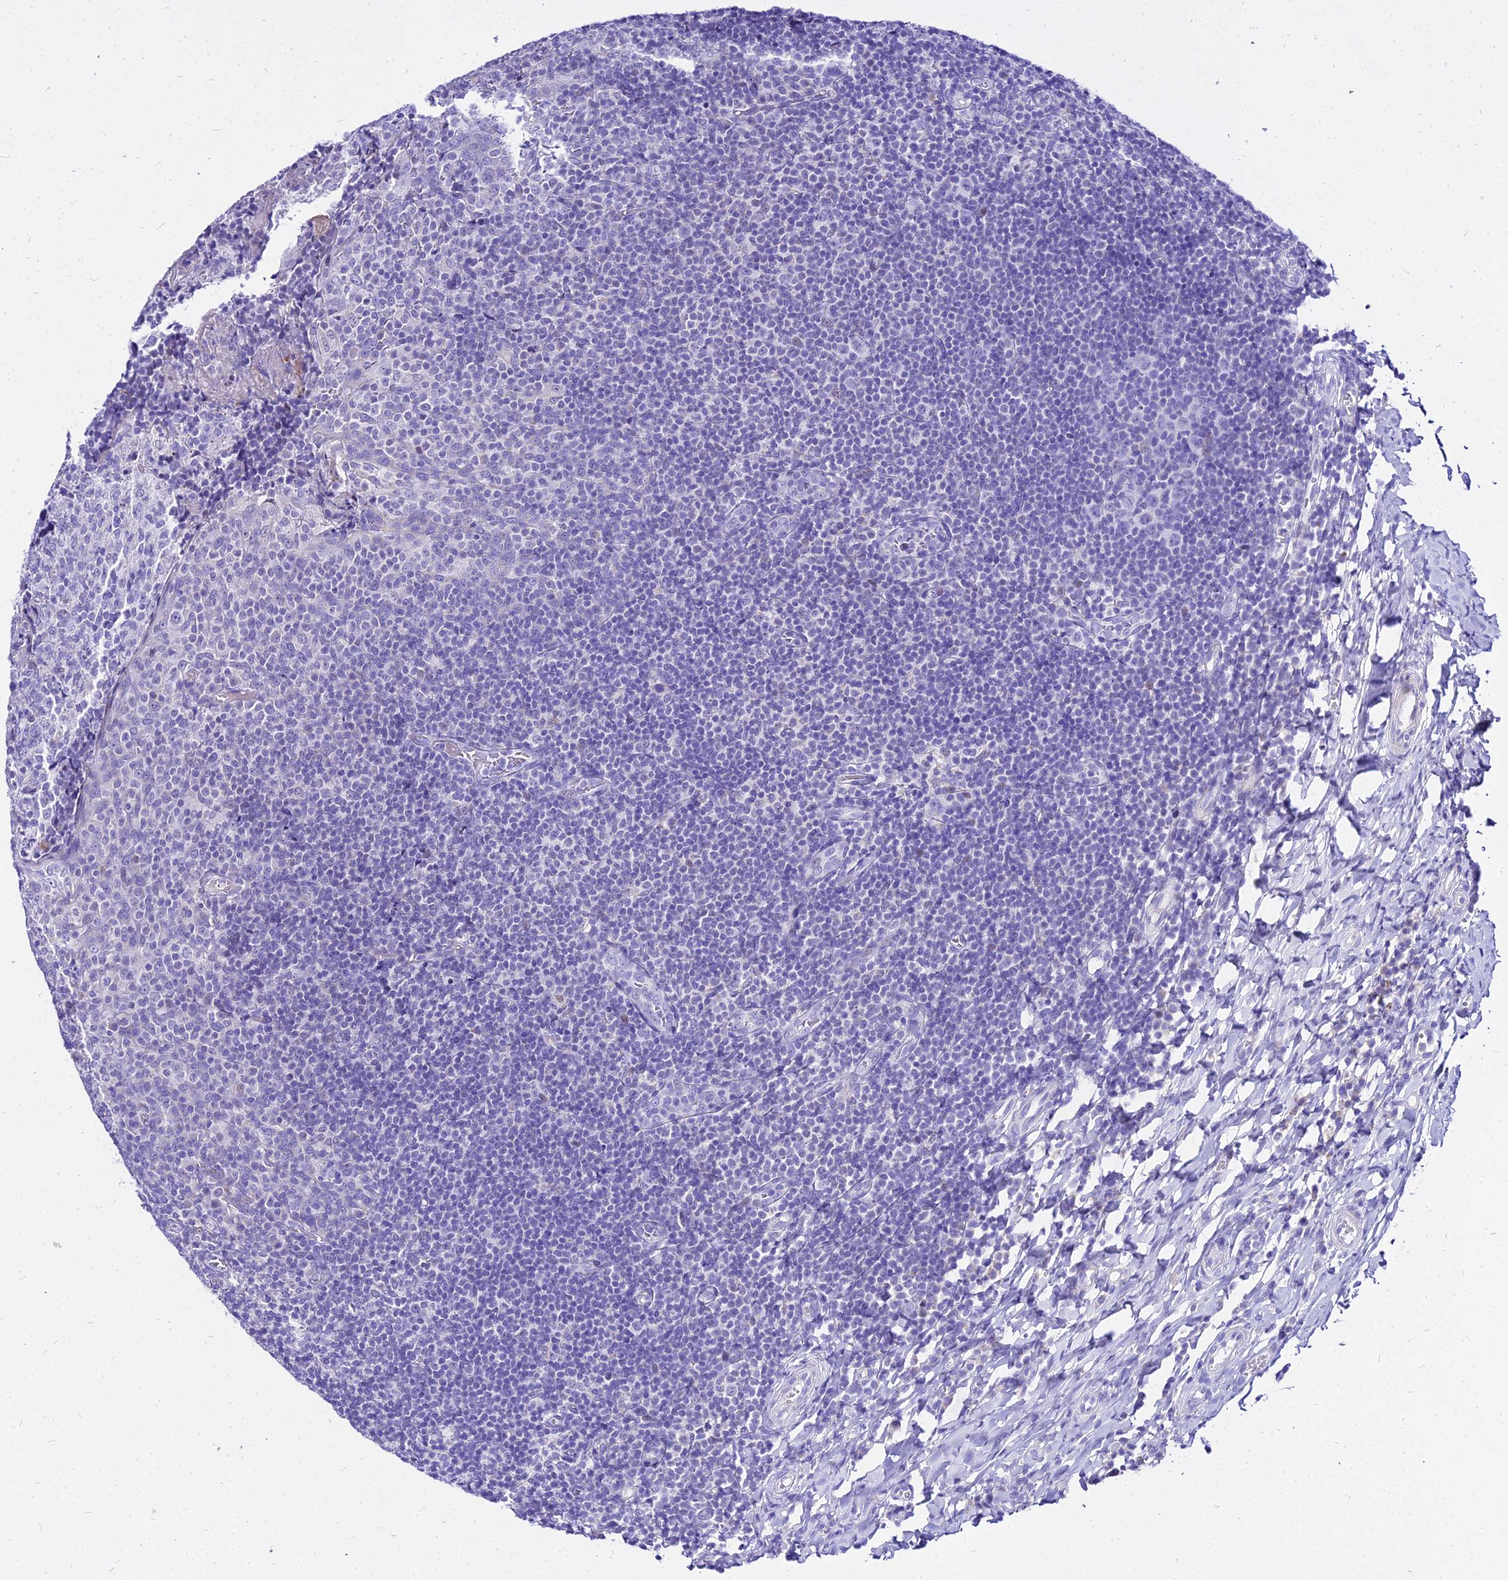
{"staining": {"intensity": "negative", "quantity": "none", "location": "none"}, "tissue": "tonsil", "cell_type": "Germinal center cells", "image_type": "normal", "snomed": [{"axis": "morphology", "description": "Normal tissue, NOS"}, {"axis": "topography", "description": "Tonsil"}], "caption": "Micrograph shows no protein positivity in germinal center cells of normal tonsil. The staining is performed using DAB brown chromogen with nuclei counter-stained in using hematoxylin.", "gene": "CARD18", "patient": {"sex": "female", "age": 19}}